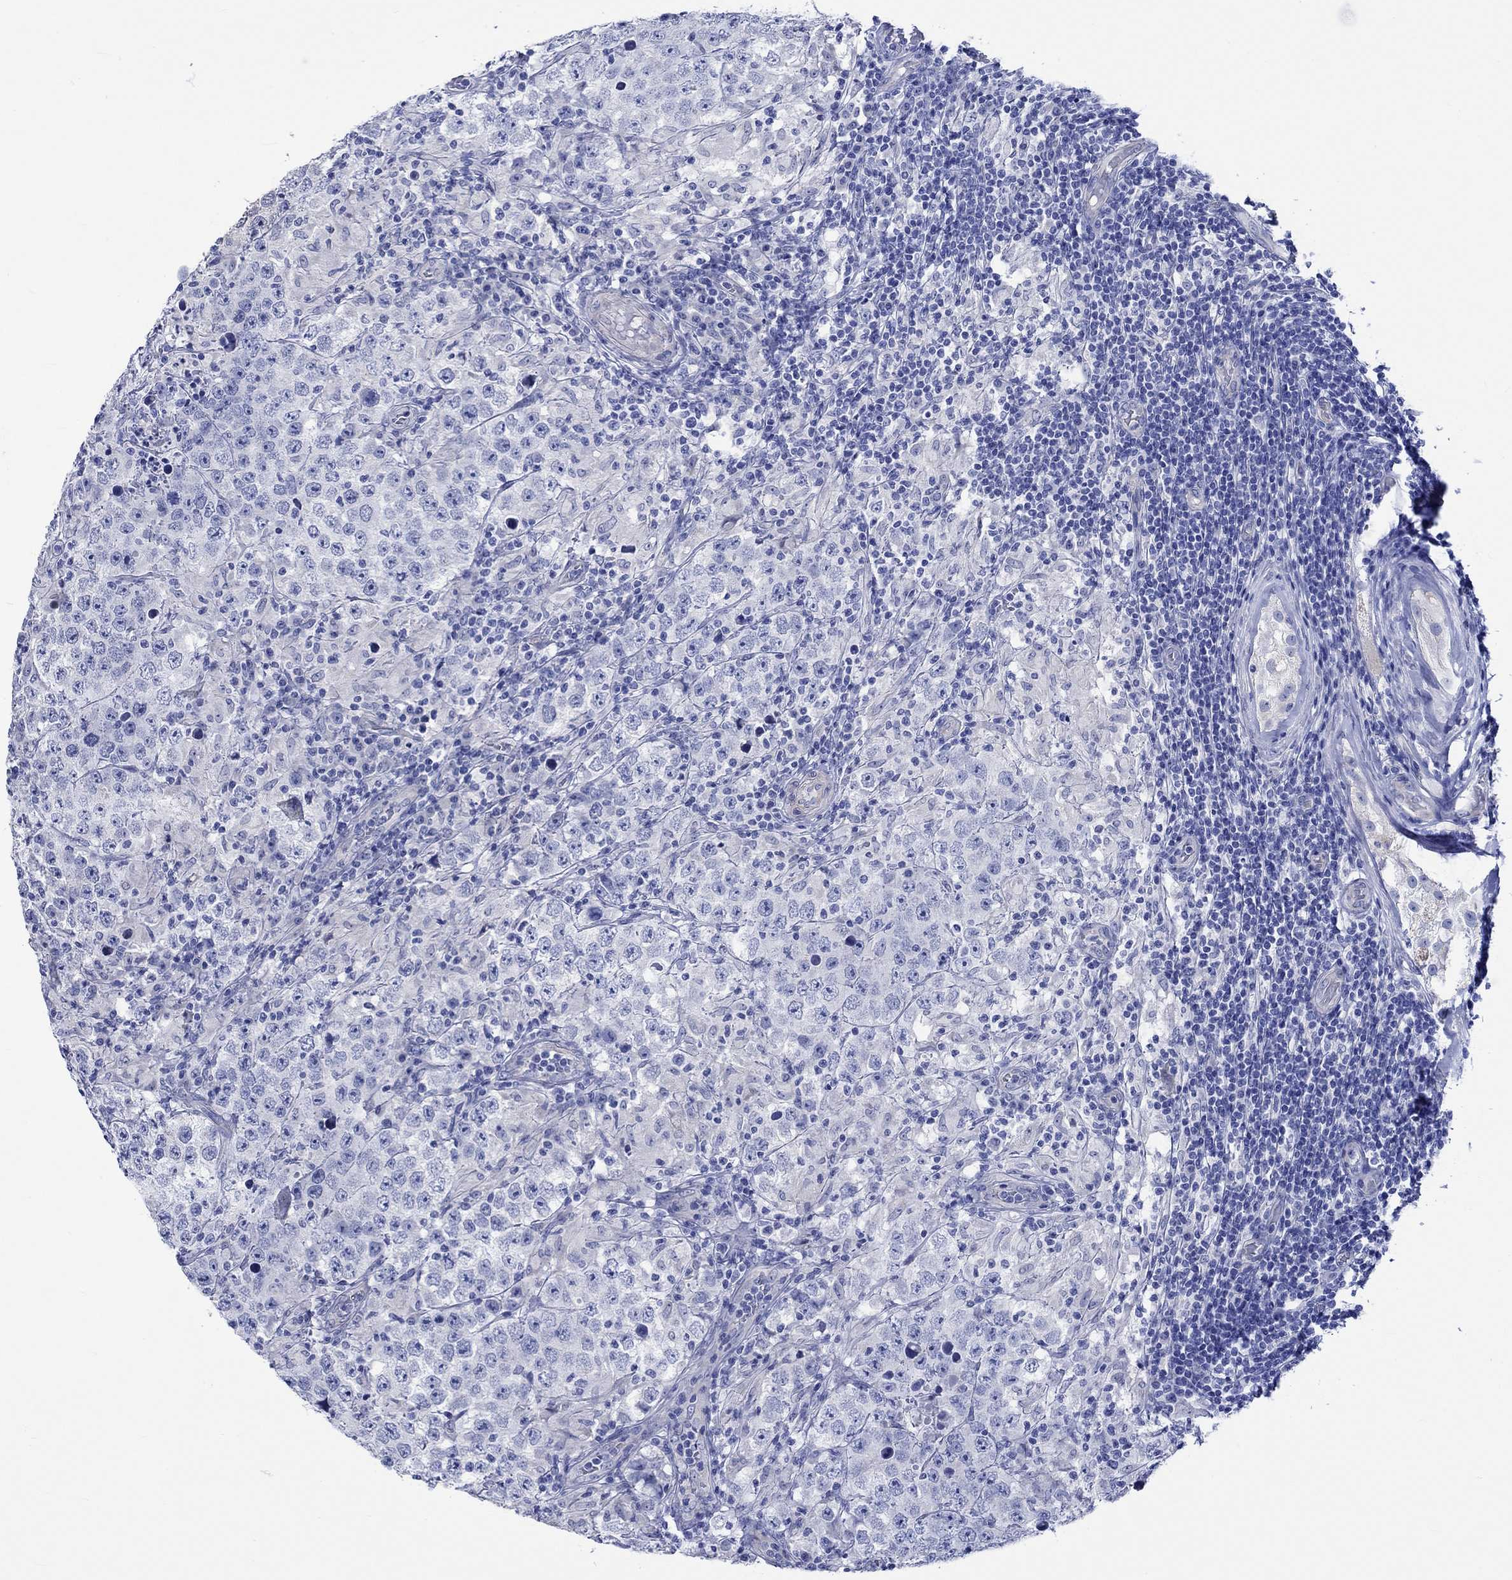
{"staining": {"intensity": "negative", "quantity": "none", "location": "none"}, "tissue": "testis cancer", "cell_type": "Tumor cells", "image_type": "cancer", "snomed": [{"axis": "morphology", "description": "Seminoma, NOS"}, {"axis": "morphology", "description": "Carcinoma, Embryonal, NOS"}, {"axis": "topography", "description": "Testis"}], "caption": "IHC histopathology image of neoplastic tissue: testis cancer (seminoma) stained with DAB exhibits no significant protein expression in tumor cells.", "gene": "HARBI1", "patient": {"sex": "male", "age": 41}}